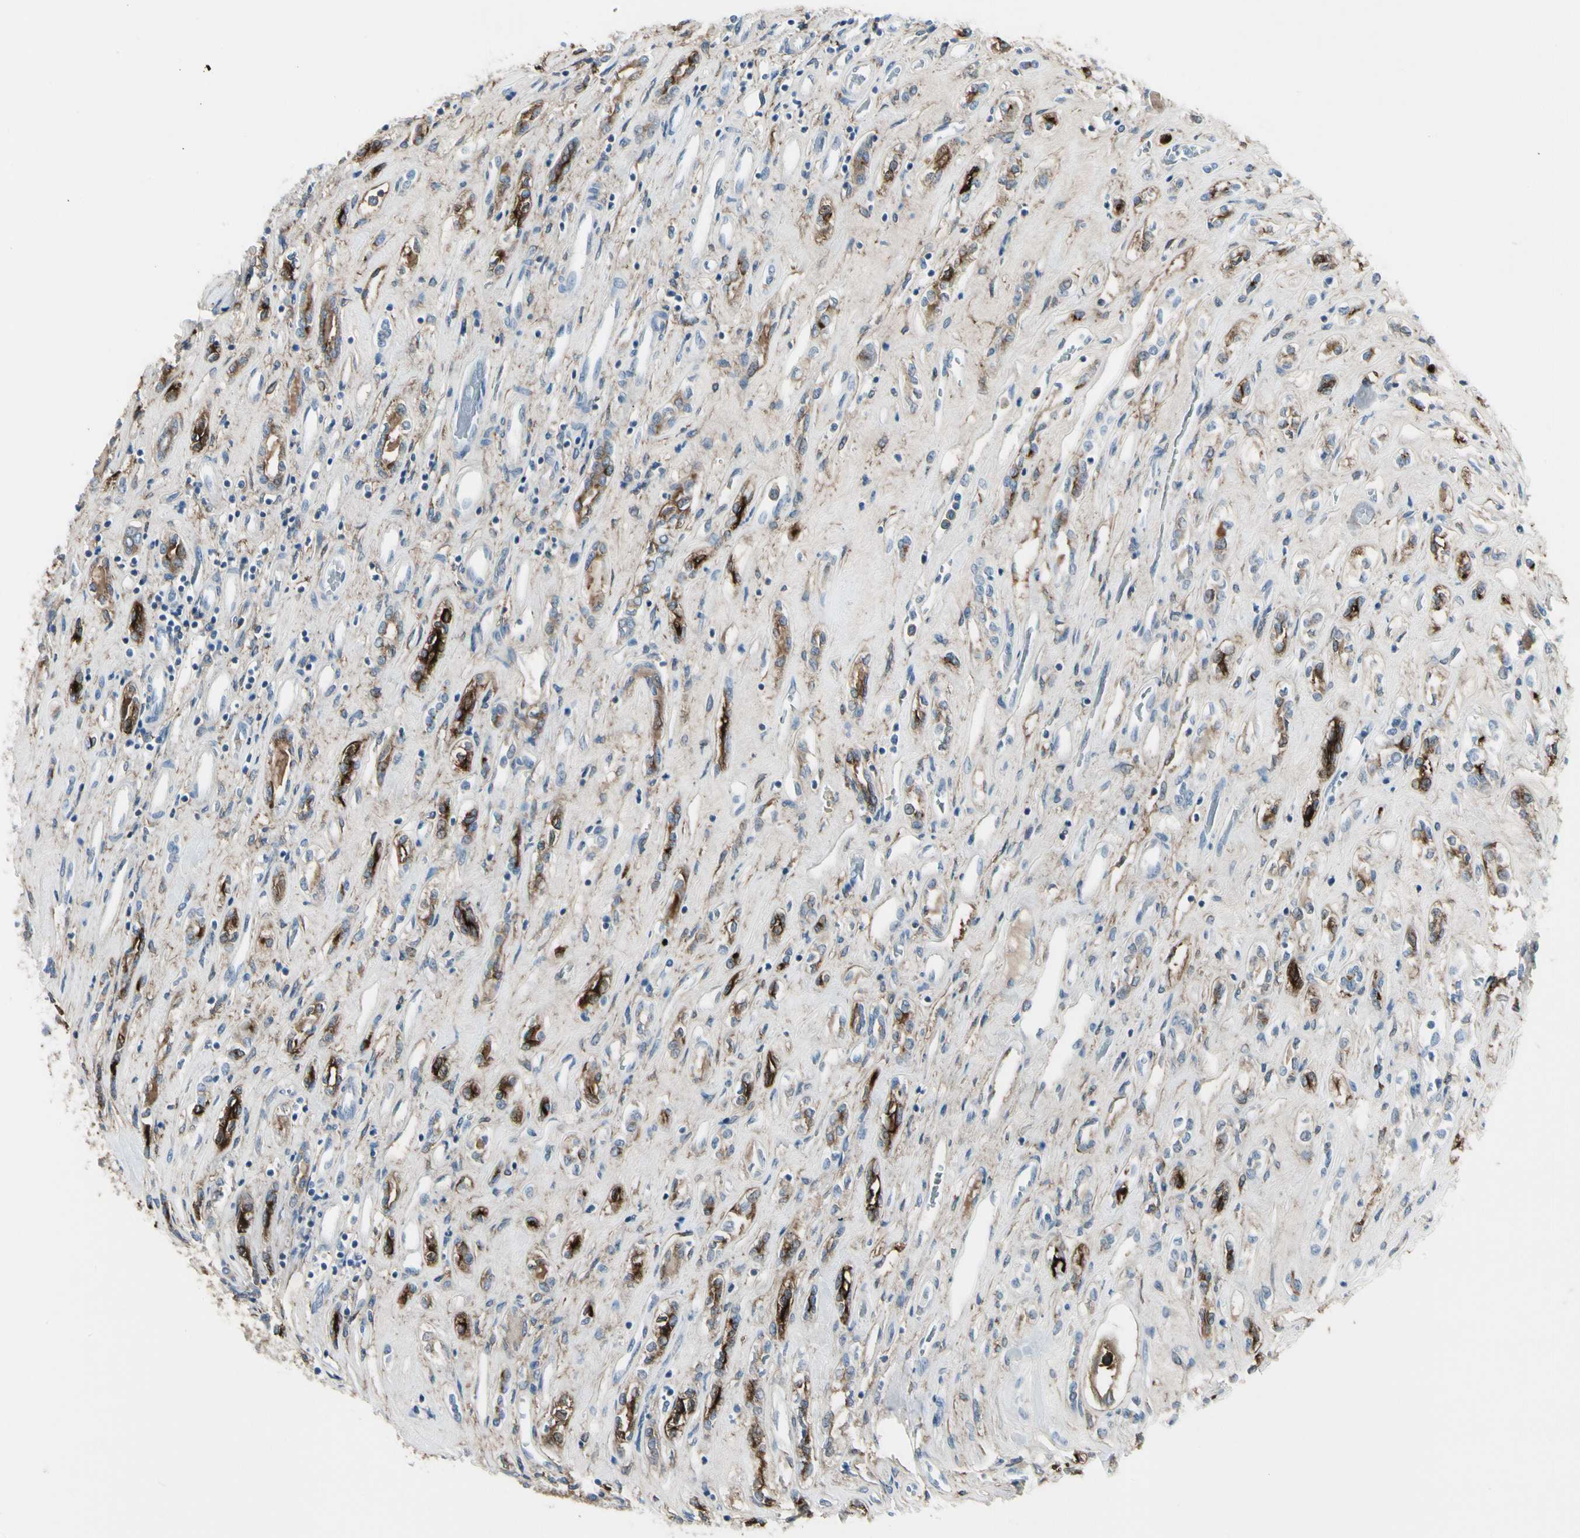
{"staining": {"intensity": "strong", "quantity": ">75%", "location": "cytoplasmic/membranous"}, "tissue": "renal cancer", "cell_type": "Tumor cells", "image_type": "cancer", "snomed": [{"axis": "morphology", "description": "Adenocarcinoma, NOS"}, {"axis": "topography", "description": "Kidney"}], "caption": "This micrograph exhibits IHC staining of human renal cancer (adenocarcinoma), with high strong cytoplasmic/membranous positivity in approximately >75% of tumor cells.", "gene": "PIGR", "patient": {"sex": "female", "age": 70}}